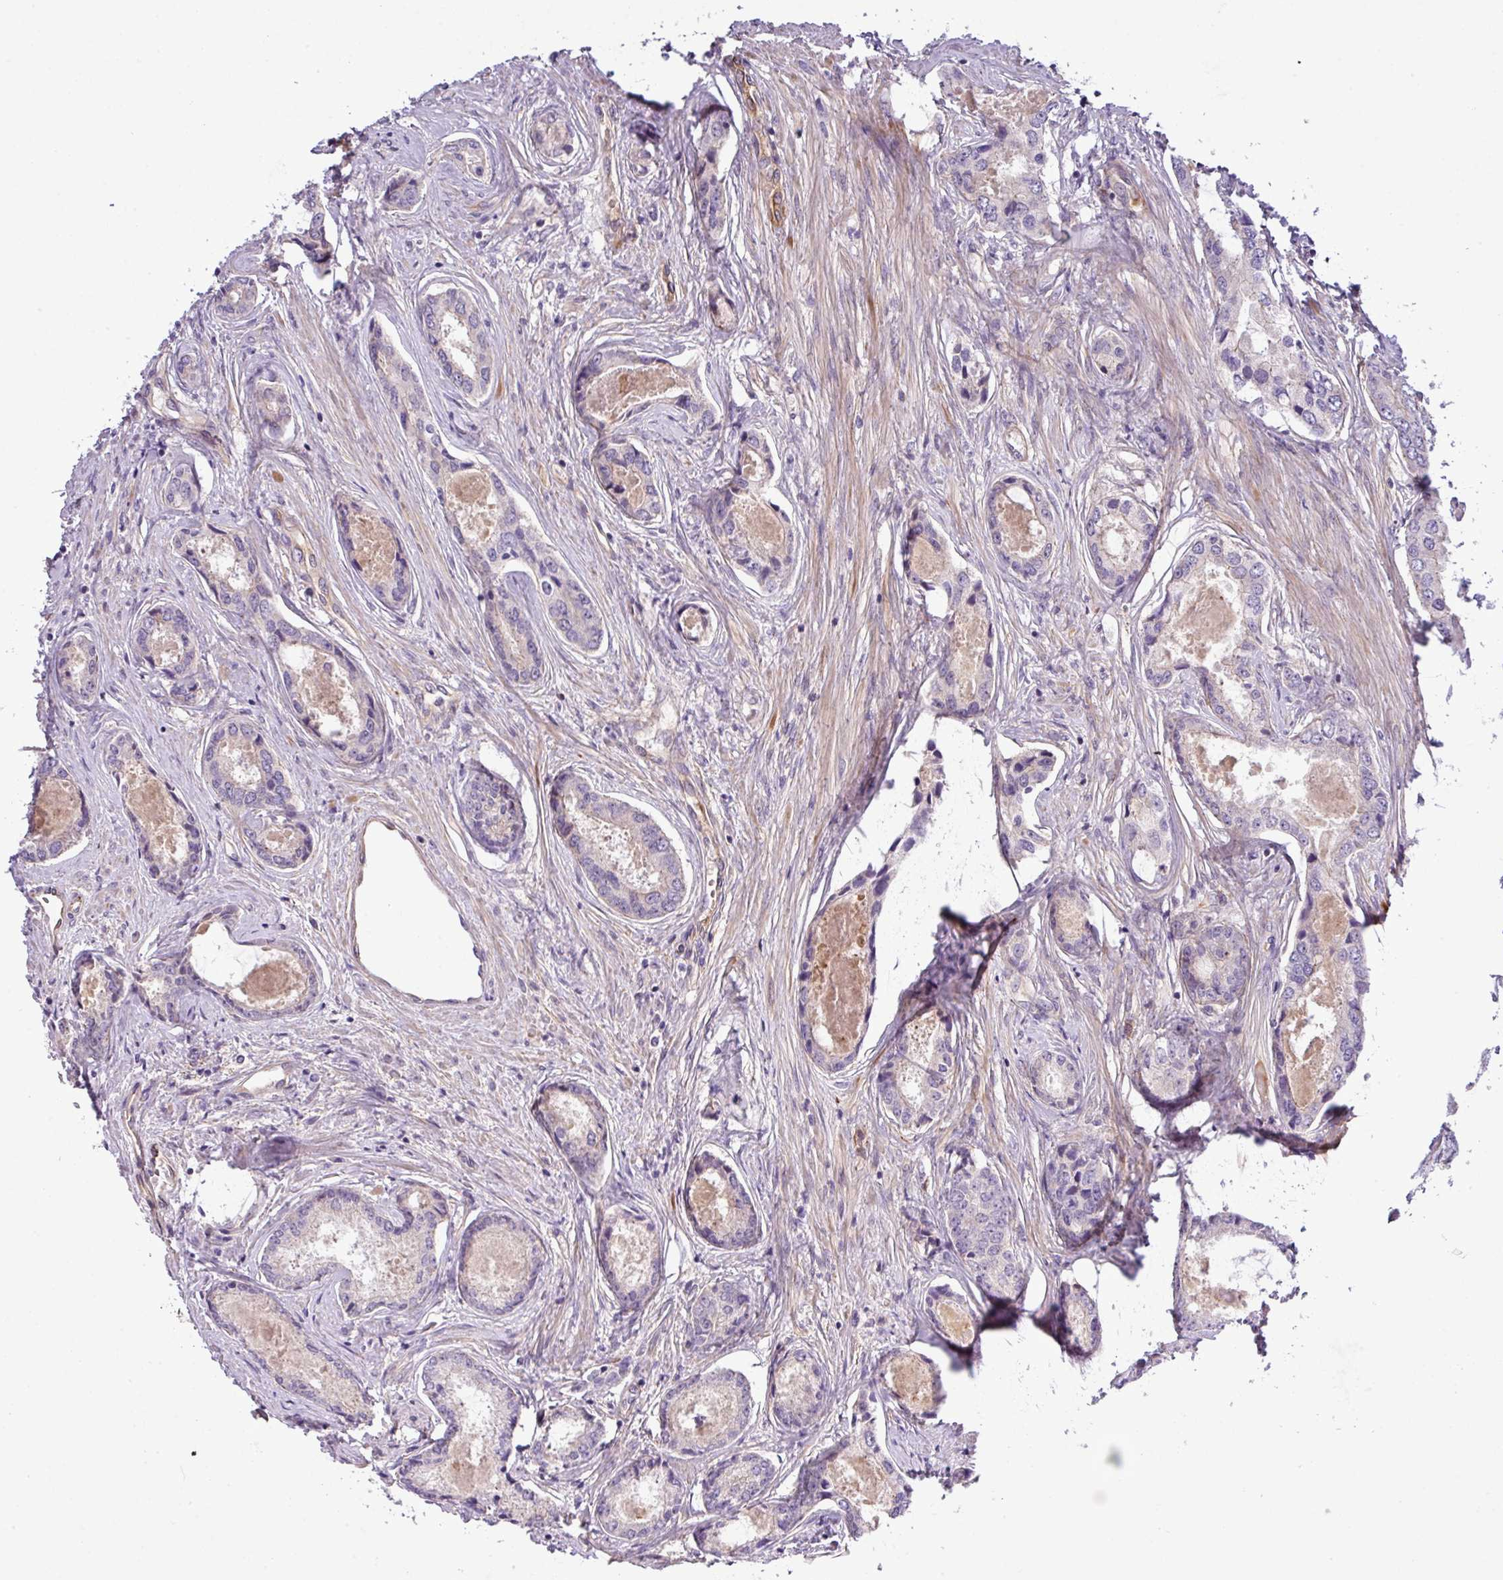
{"staining": {"intensity": "weak", "quantity": "<25%", "location": "cytoplasmic/membranous"}, "tissue": "prostate cancer", "cell_type": "Tumor cells", "image_type": "cancer", "snomed": [{"axis": "morphology", "description": "Adenocarcinoma, Low grade"}, {"axis": "topography", "description": "Prostate"}], "caption": "A high-resolution micrograph shows immunohistochemistry staining of prostate cancer (adenocarcinoma (low-grade)), which demonstrates no significant staining in tumor cells.", "gene": "PARD6A", "patient": {"sex": "male", "age": 68}}